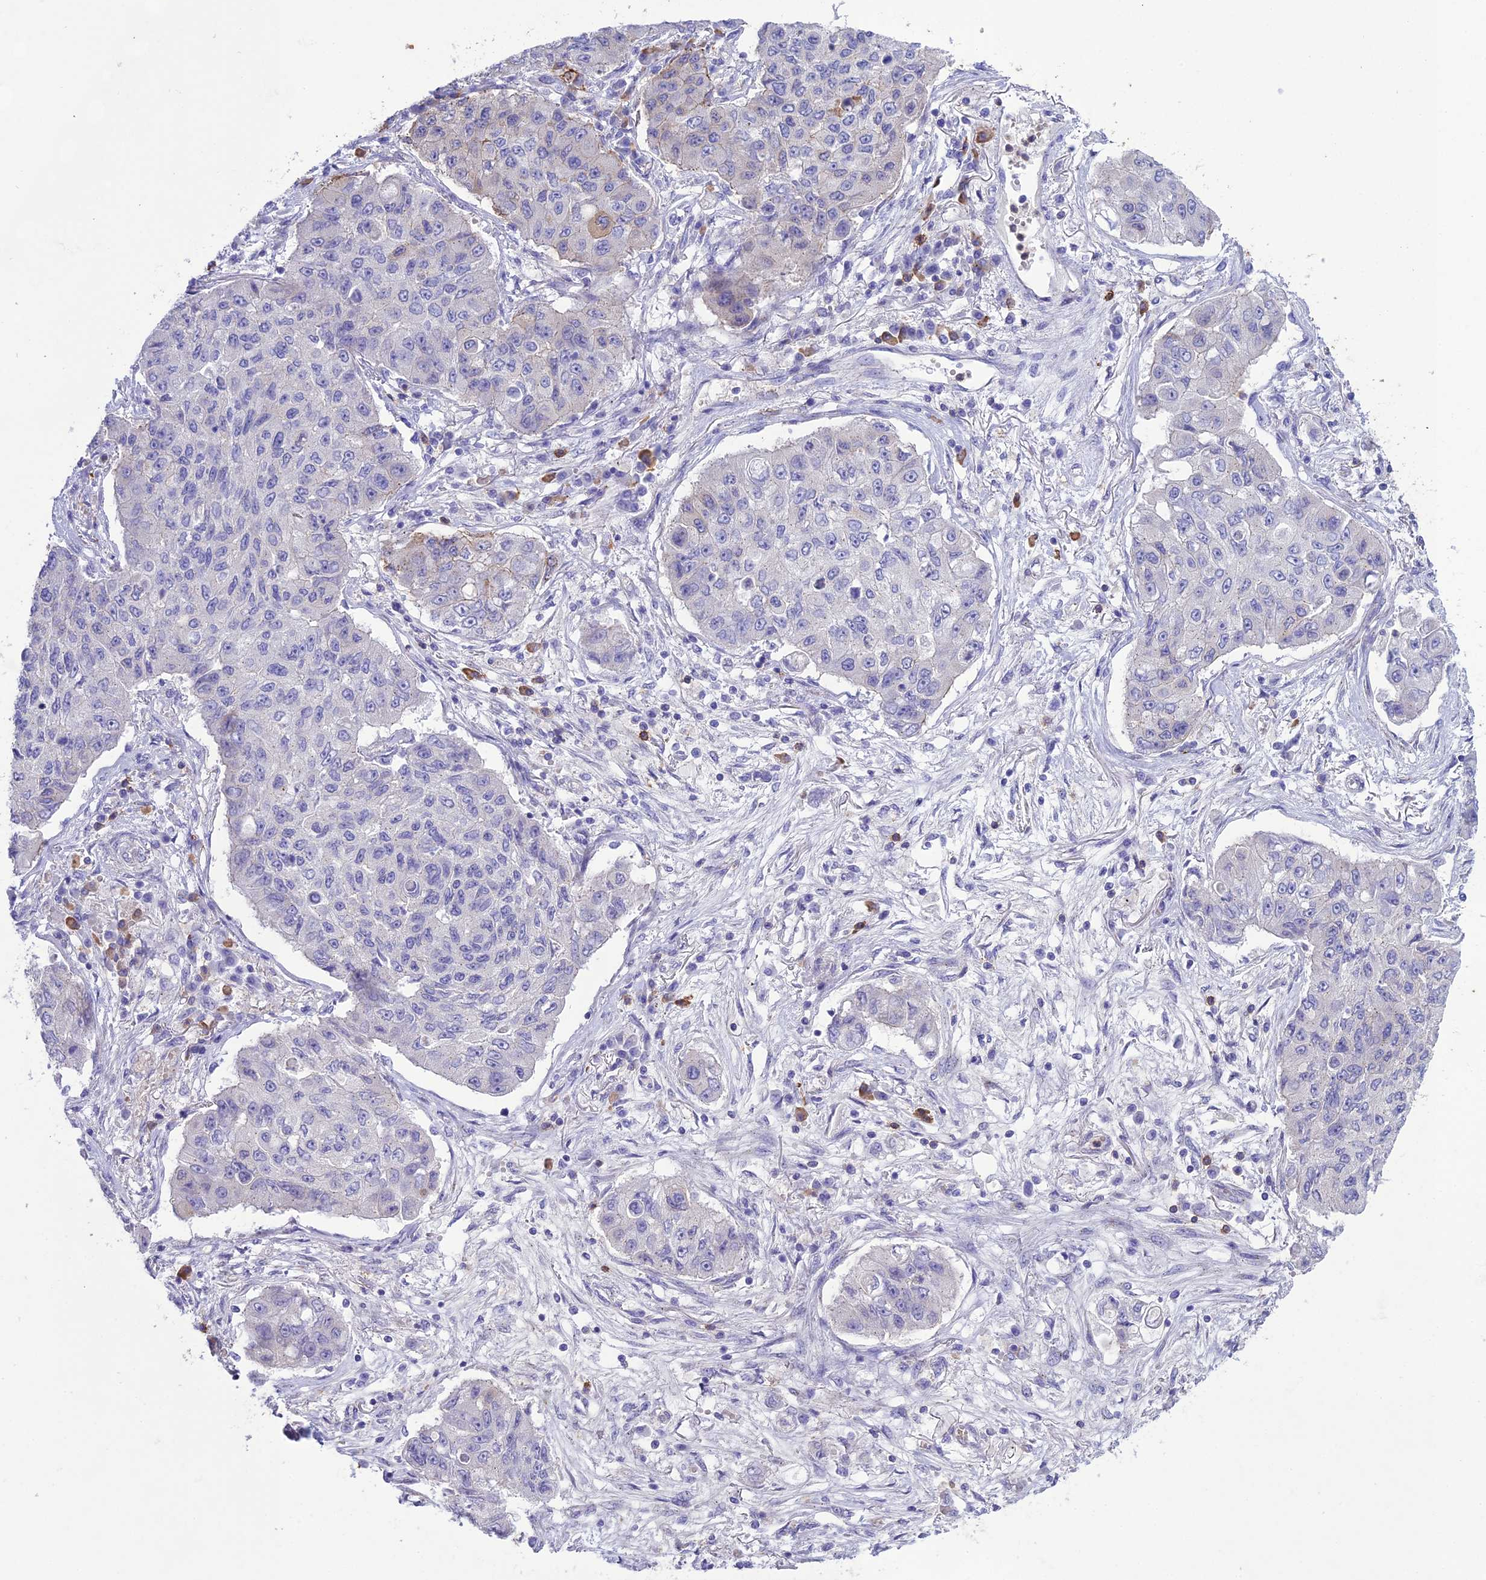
{"staining": {"intensity": "negative", "quantity": "none", "location": "none"}, "tissue": "lung cancer", "cell_type": "Tumor cells", "image_type": "cancer", "snomed": [{"axis": "morphology", "description": "Squamous cell carcinoma, NOS"}, {"axis": "topography", "description": "Lung"}], "caption": "Immunohistochemistry (IHC) micrograph of neoplastic tissue: human lung cancer stained with DAB shows no significant protein staining in tumor cells.", "gene": "OR1Q1", "patient": {"sex": "male", "age": 74}}